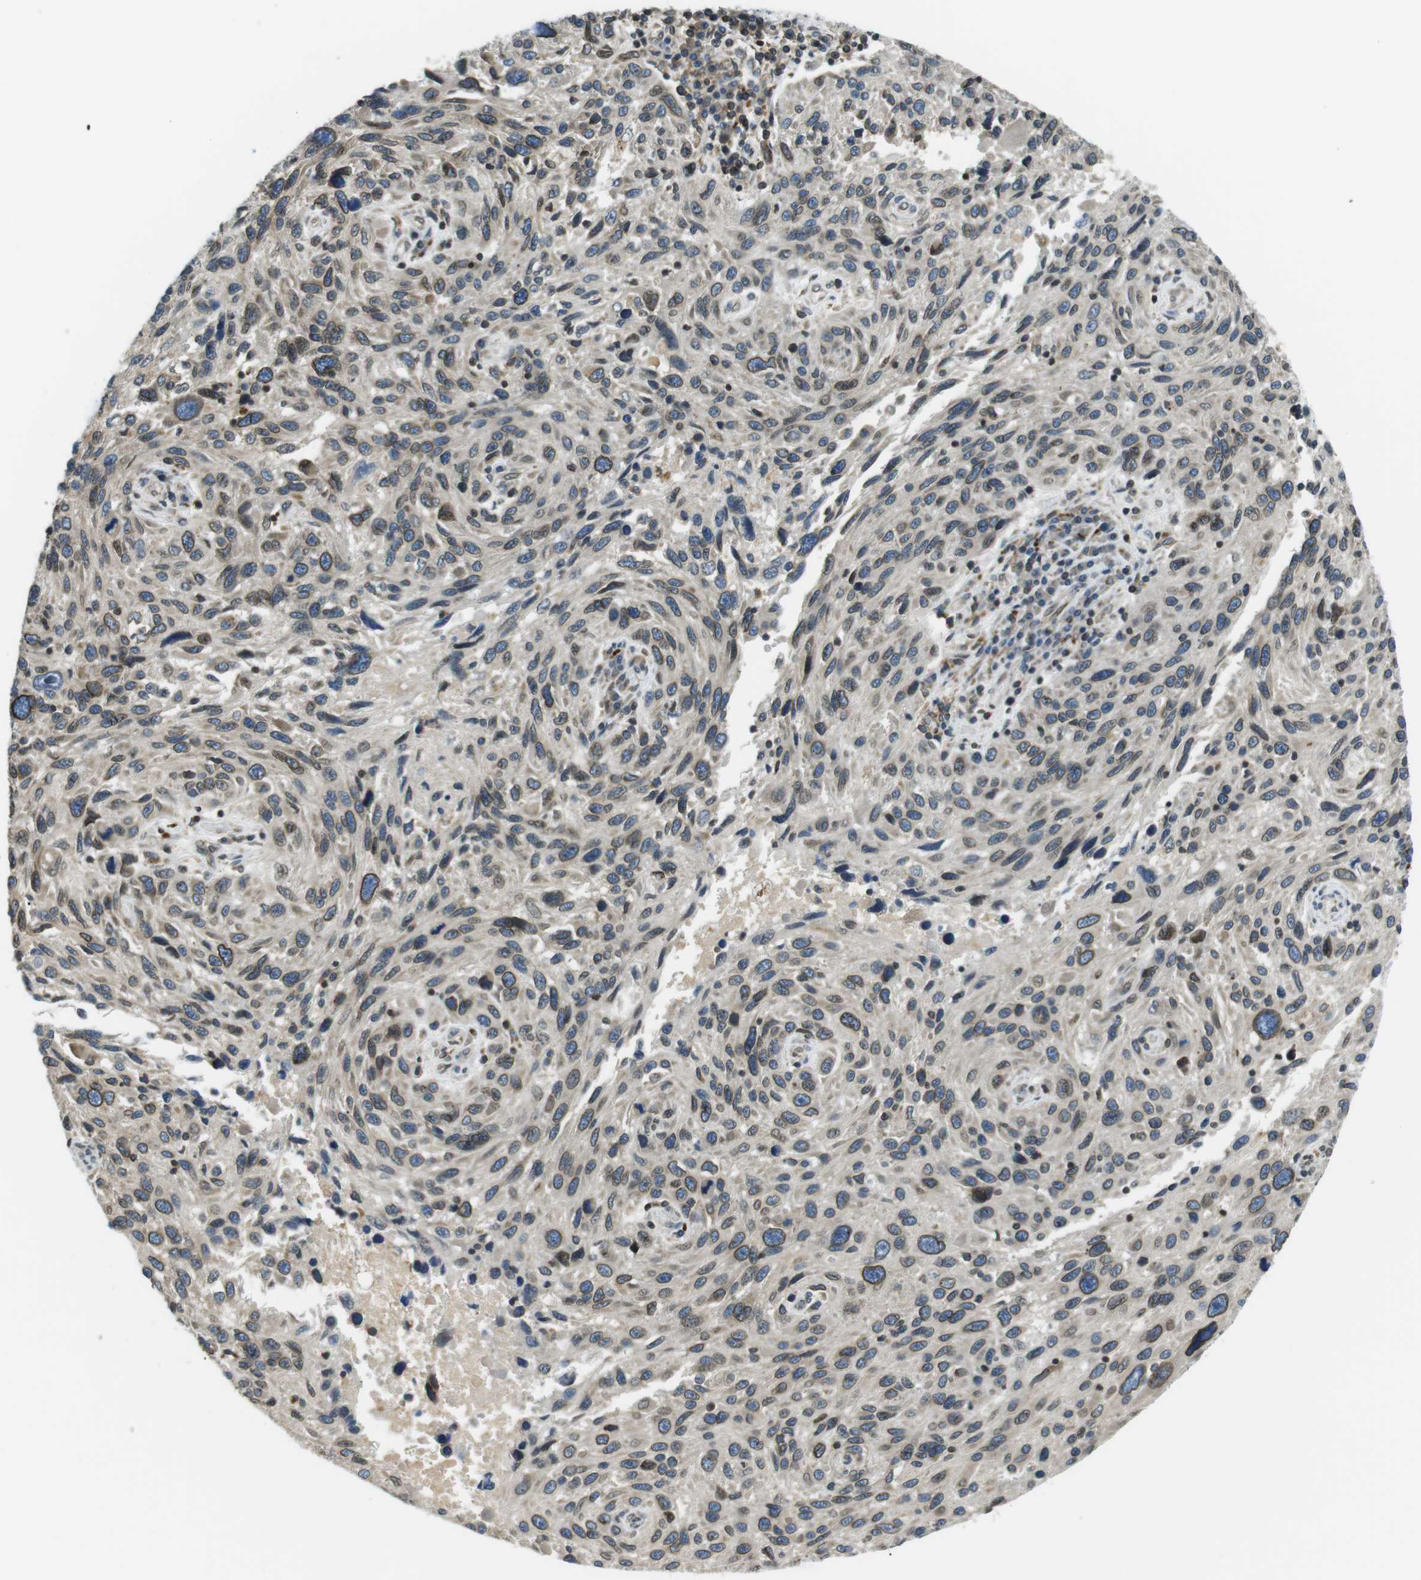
{"staining": {"intensity": "moderate", "quantity": ">75%", "location": "cytoplasmic/membranous,nuclear"}, "tissue": "melanoma", "cell_type": "Tumor cells", "image_type": "cancer", "snomed": [{"axis": "morphology", "description": "Malignant melanoma, NOS"}, {"axis": "topography", "description": "Skin"}], "caption": "IHC histopathology image of neoplastic tissue: melanoma stained using immunohistochemistry reveals medium levels of moderate protein expression localized specifically in the cytoplasmic/membranous and nuclear of tumor cells, appearing as a cytoplasmic/membranous and nuclear brown color.", "gene": "TMX4", "patient": {"sex": "male", "age": 53}}